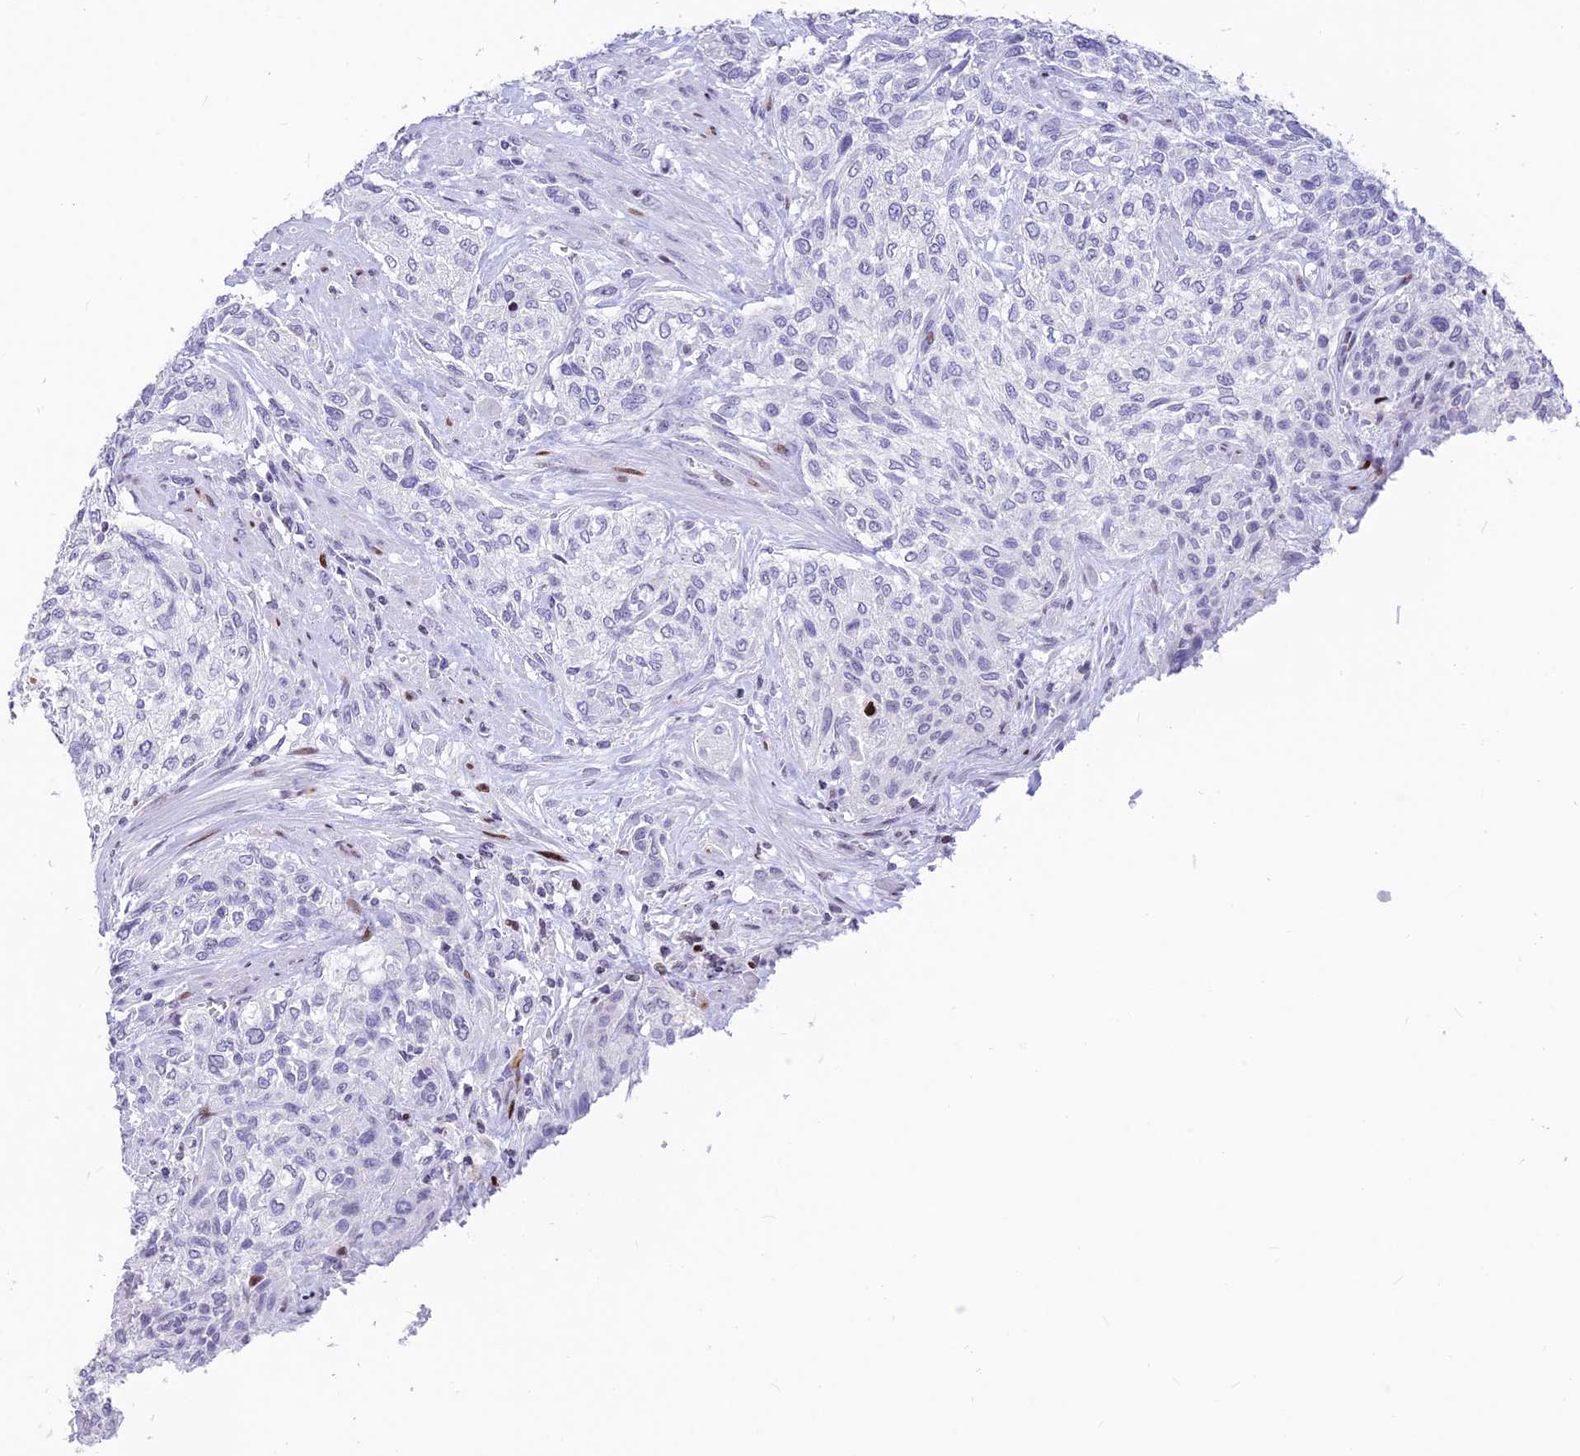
{"staining": {"intensity": "negative", "quantity": "none", "location": "none"}, "tissue": "urothelial cancer", "cell_type": "Tumor cells", "image_type": "cancer", "snomed": [{"axis": "morphology", "description": "Normal tissue, NOS"}, {"axis": "morphology", "description": "Urothelial carcinoma, NOS"}, {"axis": "topography", "description": "Urinary bladder"}, {"axis": "topography", "description": "Peripheral nerve tissue"}], "caption": "IHC histopathology image of human transitional cell carcinoma stained for a protein (brown), which demonstrates no staining in tumor cells. (Immunohistochemistry (ihc), brightfield microscopy, high magnification).", "gene": "PRPS1", "patient": {"sex": "male", "age": 35}}